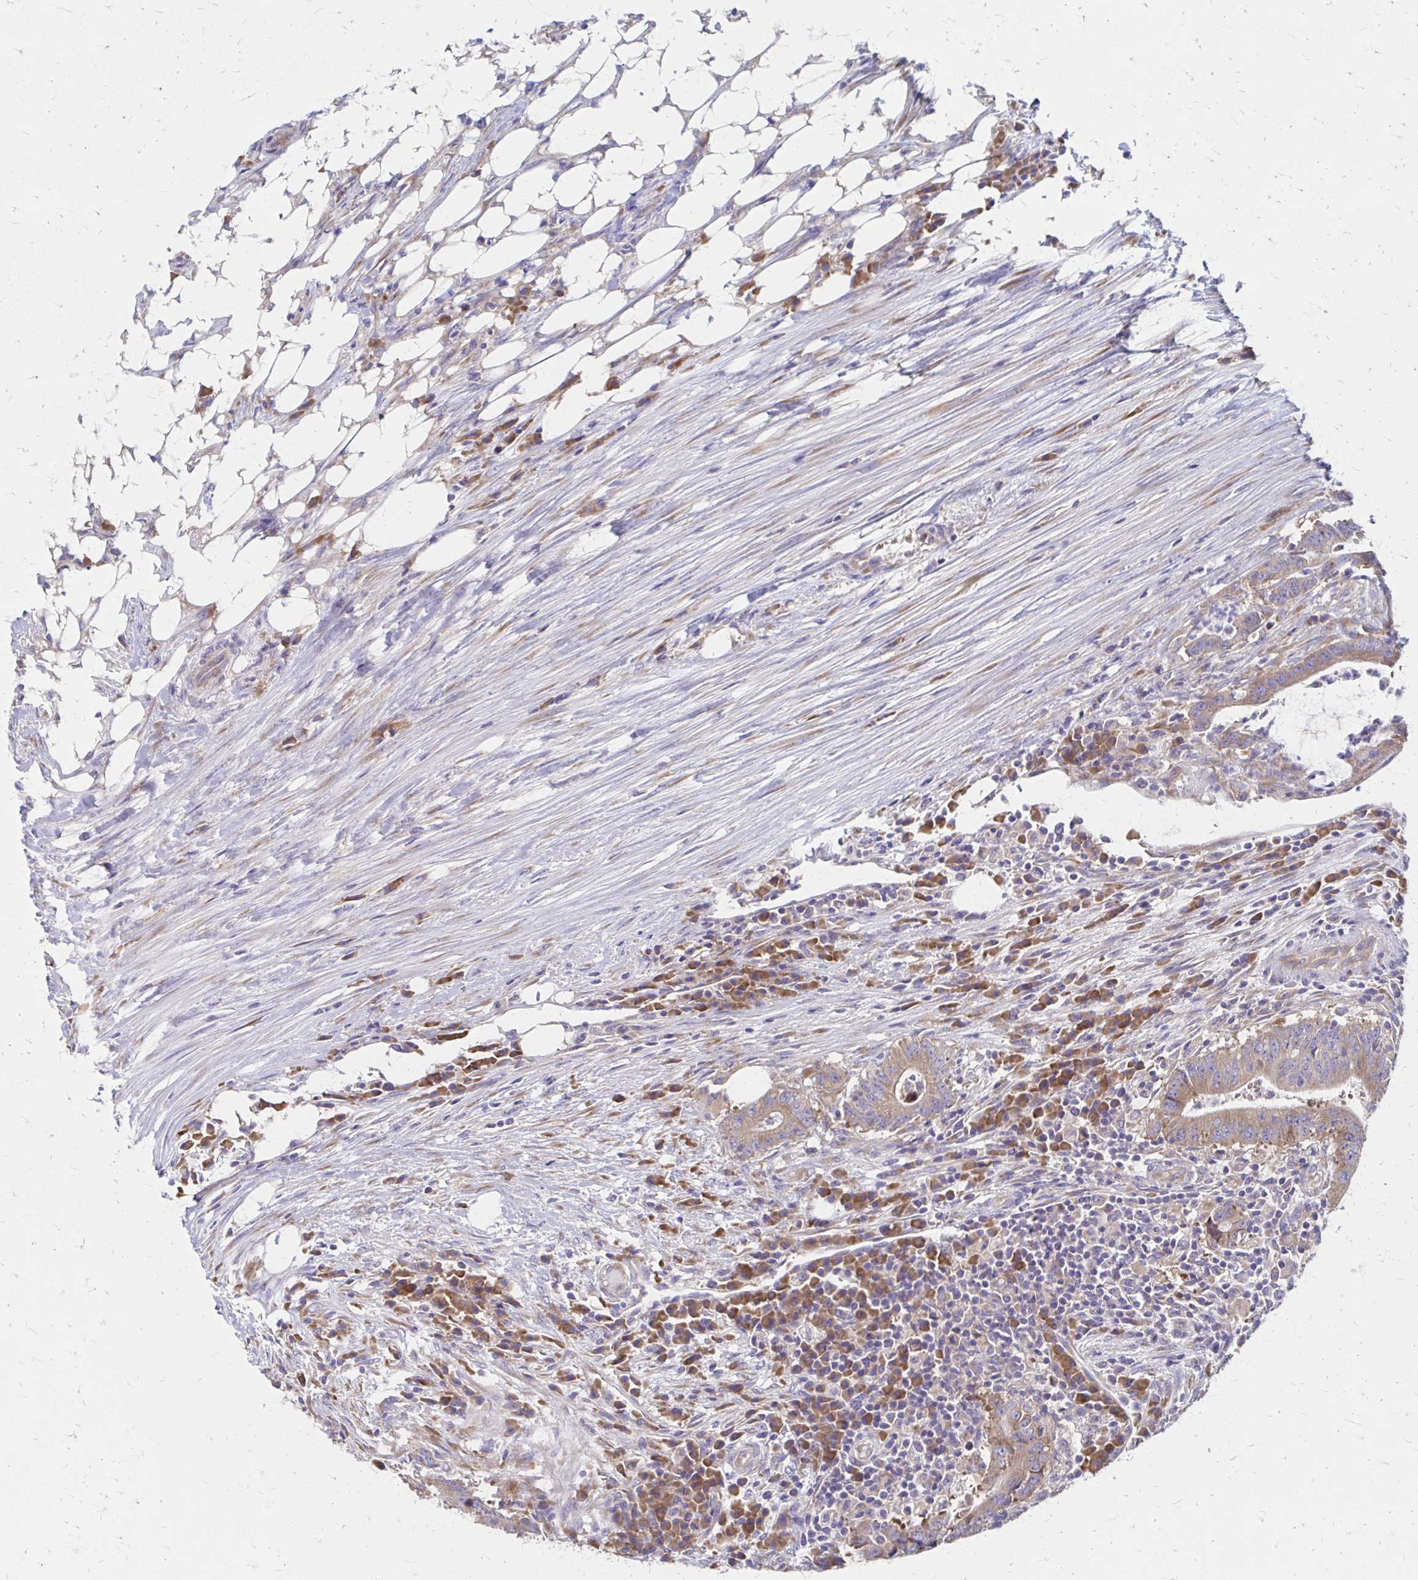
{"staining": {"intensity": "moderate", "quantity": ">75%", "location": "cytoplasmic/membranous"}, "tissue": "colorectal cancer", "cell_type": "Tumor cells", "image_type": "cancer", "snomed": [{"axis": "morphology", "description": "Adenocarcinoma, NOS"}, {"axis": "topography", "description": "Colon"}], "caption": "A medium amount of moderate cytoplasmic/membranous staining is present in approximately >75% of tumor cells in colorectal adenocarcinoma tissue.", "gene": "RPL27A", "patient": {"sex": "female", "age": 43}}